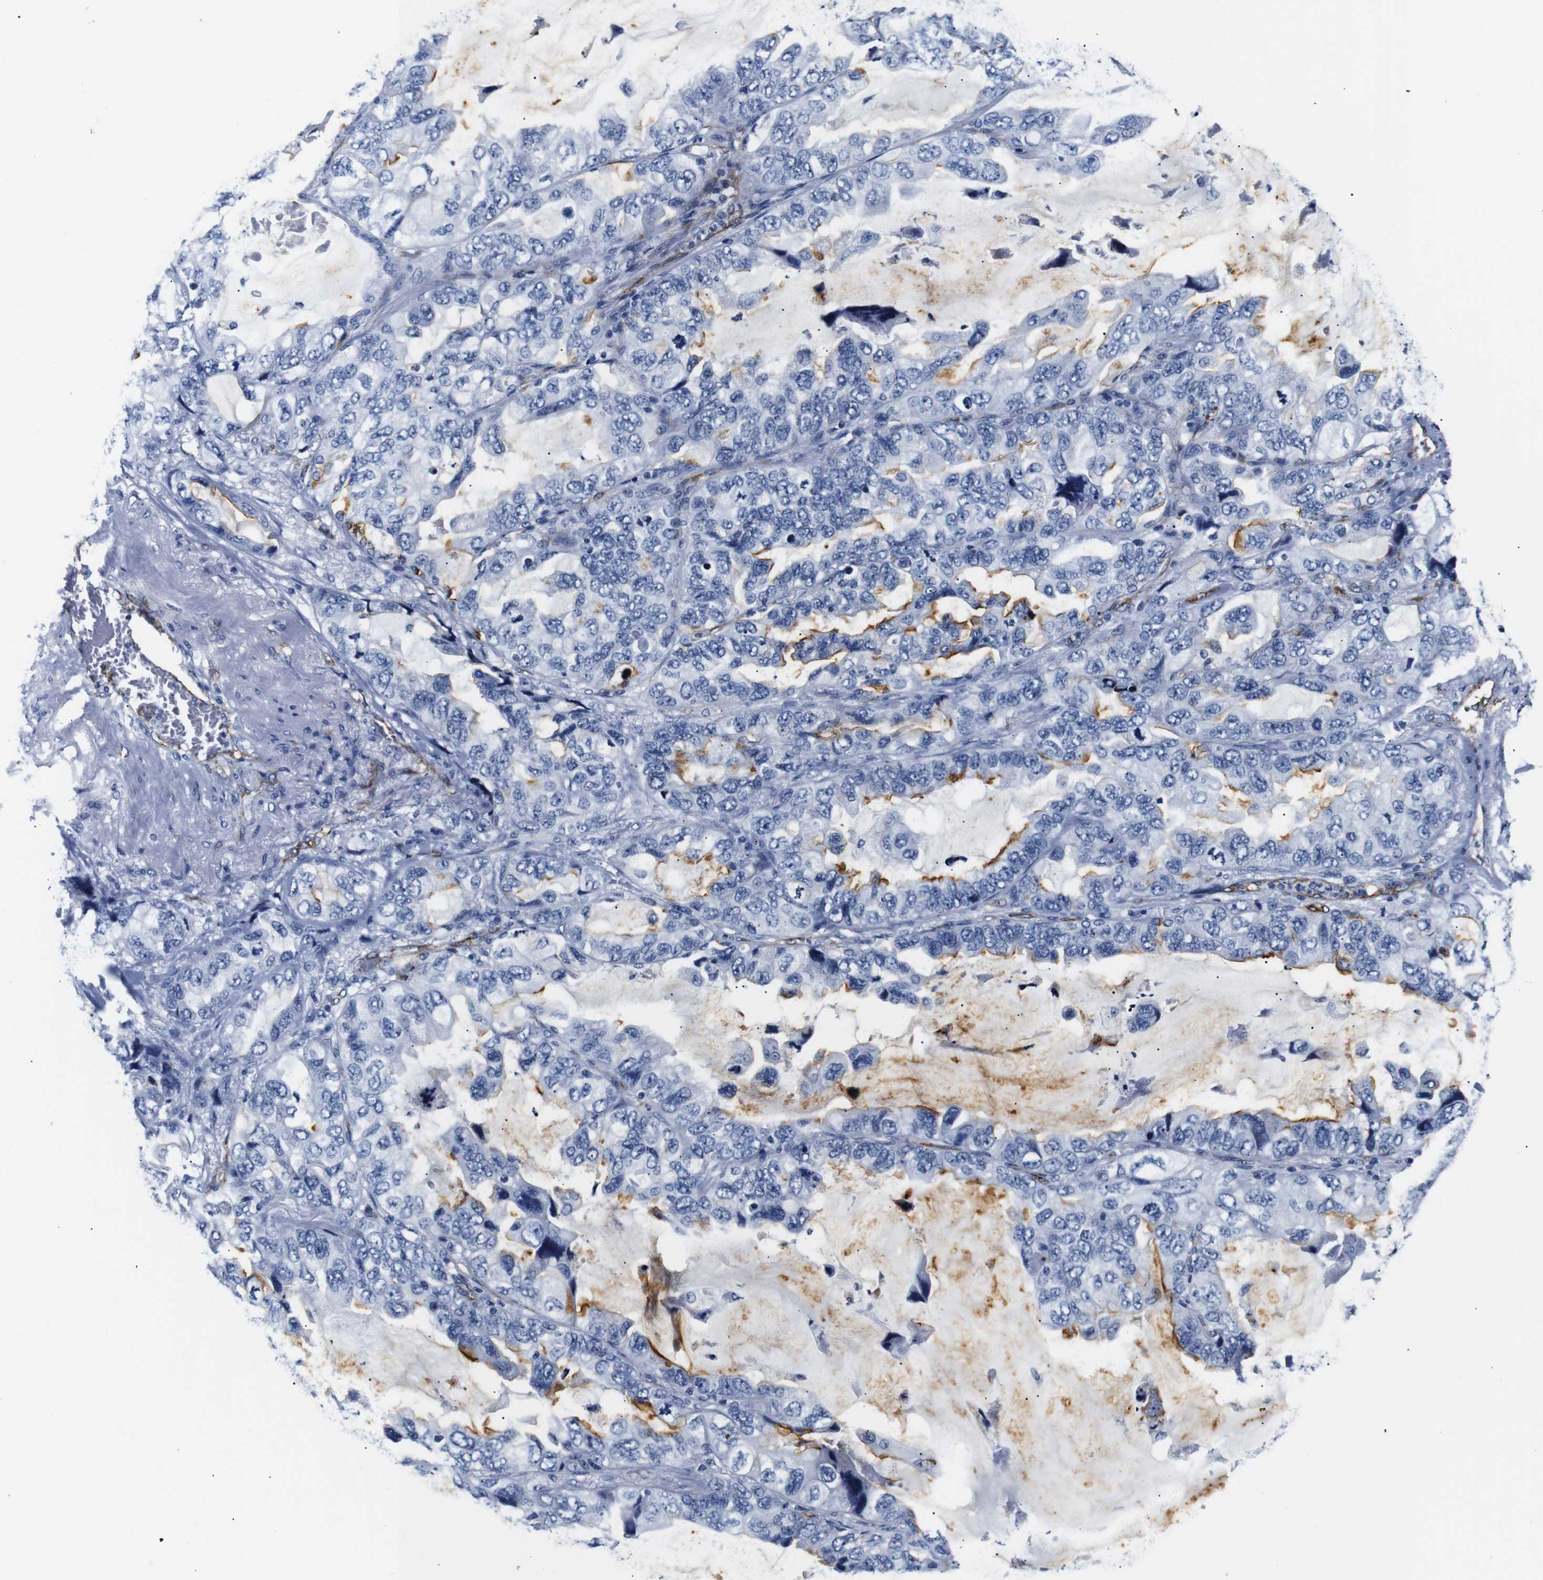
{"staining": {"intensity": "moderate", "quantity": "<25%", "location": "cytoplasmic/membranous"}, "tissue": "lung cancer", "cell_type": "Tumor cells", "image_type": "cancer", "snomed": [{"axis": "morphology", "description": "Squamous cell carcinoma, NOS"}, {"axis": "topography", "description": "Lung"}], "caption": "Immunohistochemical staining of human lung cancer (squamous cell carcinoma) shows low levels of moderate cytoplasmic/membranous positivity in about <25% of tumor cells.", "gene": "MUC4", "patient": {"sex": "female", "age": 73}}